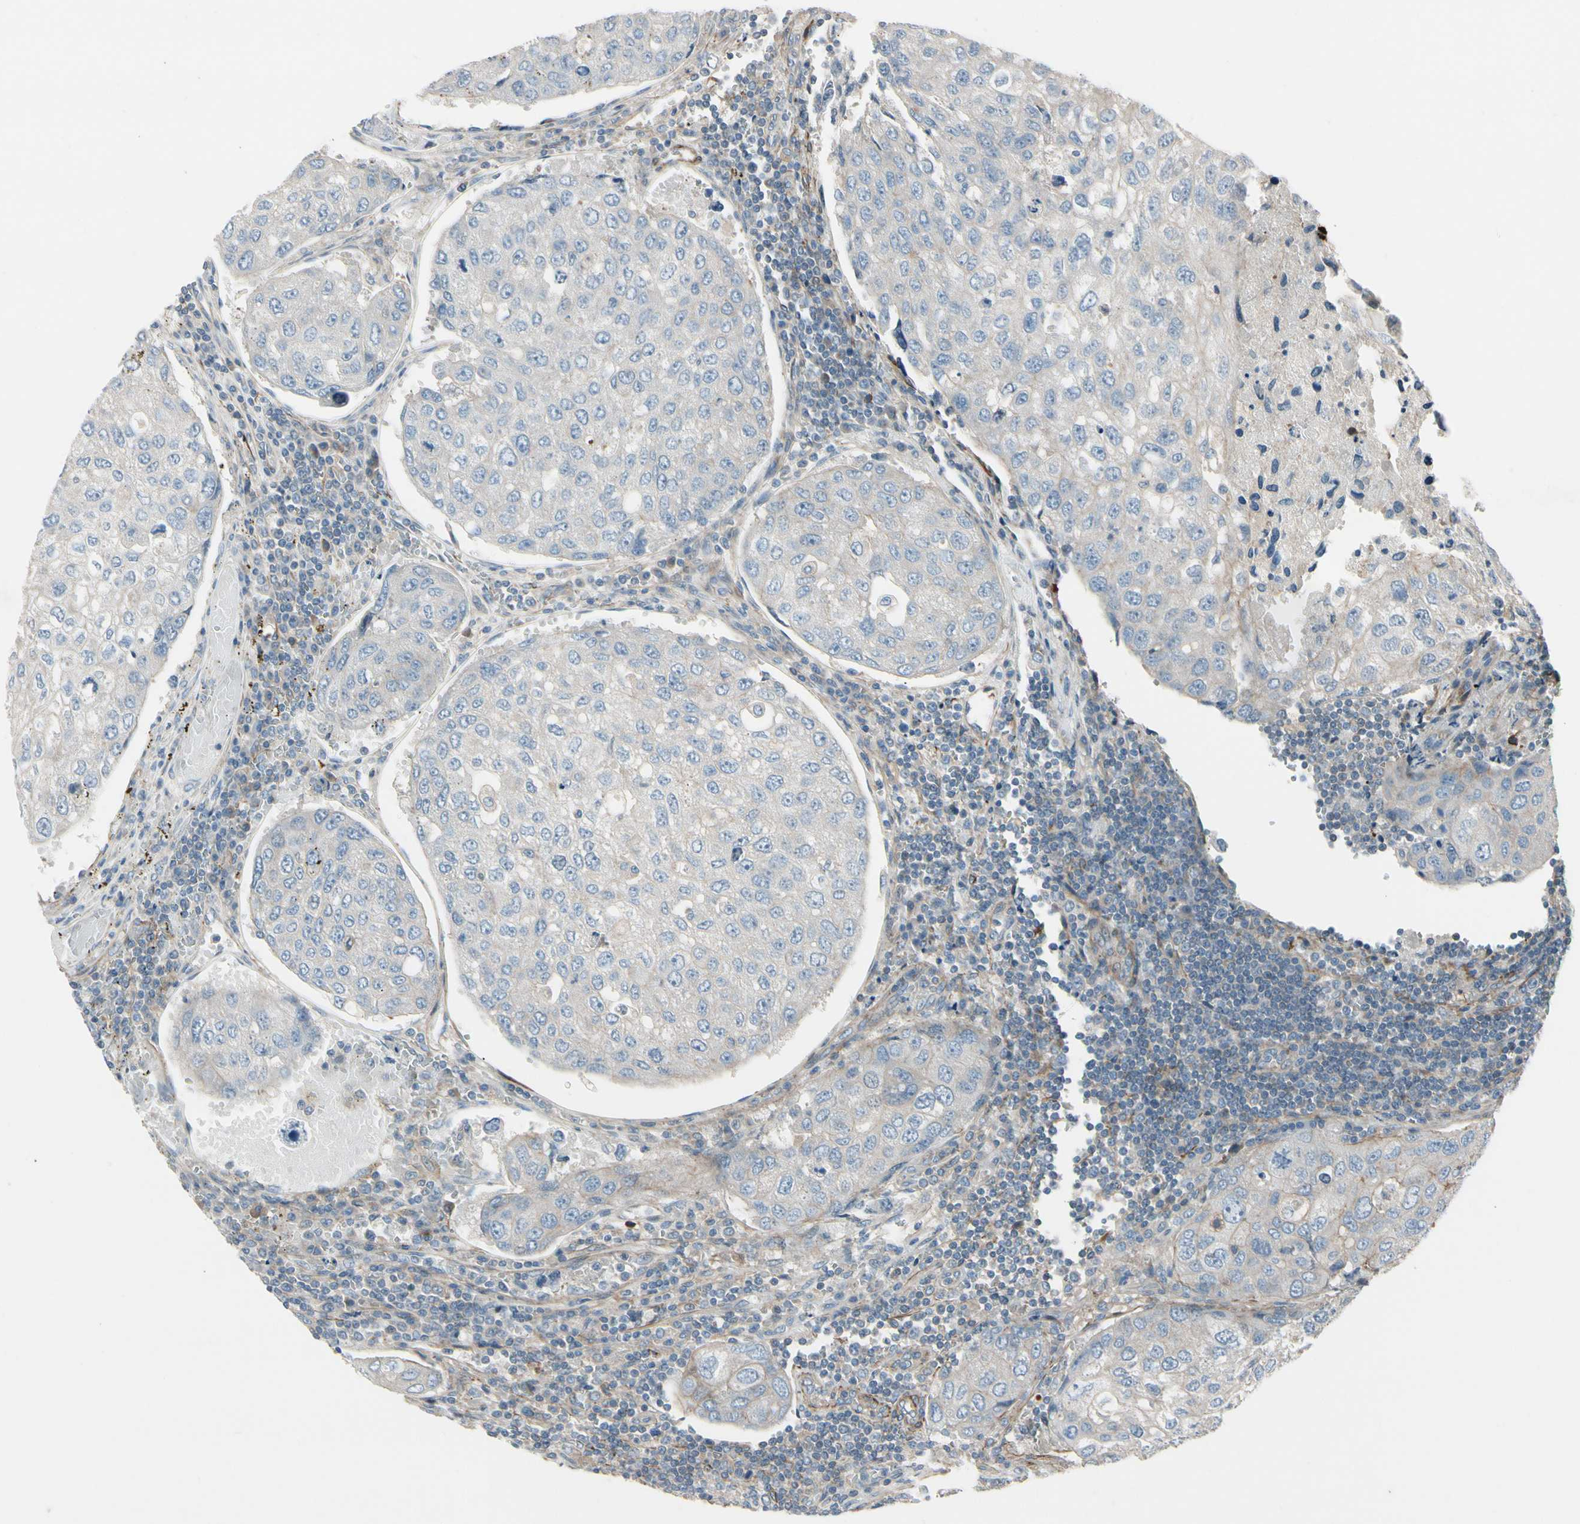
{"staining": {"intensity": "negative", "quantity": "none", "location": "none"}, "tissue": "urothelial cancer", "cell_type": "Tumor cells", "image_type": "cancer", "snomed": [{"axis": "morphology", "description": "Urothelial carcinoma, High grade"}, {"axis": "topography", "description": "Lymph node"}, {"axis": "topography", "description": "Urinary bladder"}], "caption": "Tumor cells show no significant protein staining in urothelial carcinoma (high-grade).", "gene": "TPM1", "patient": {"sex": "male", "age": 51}}